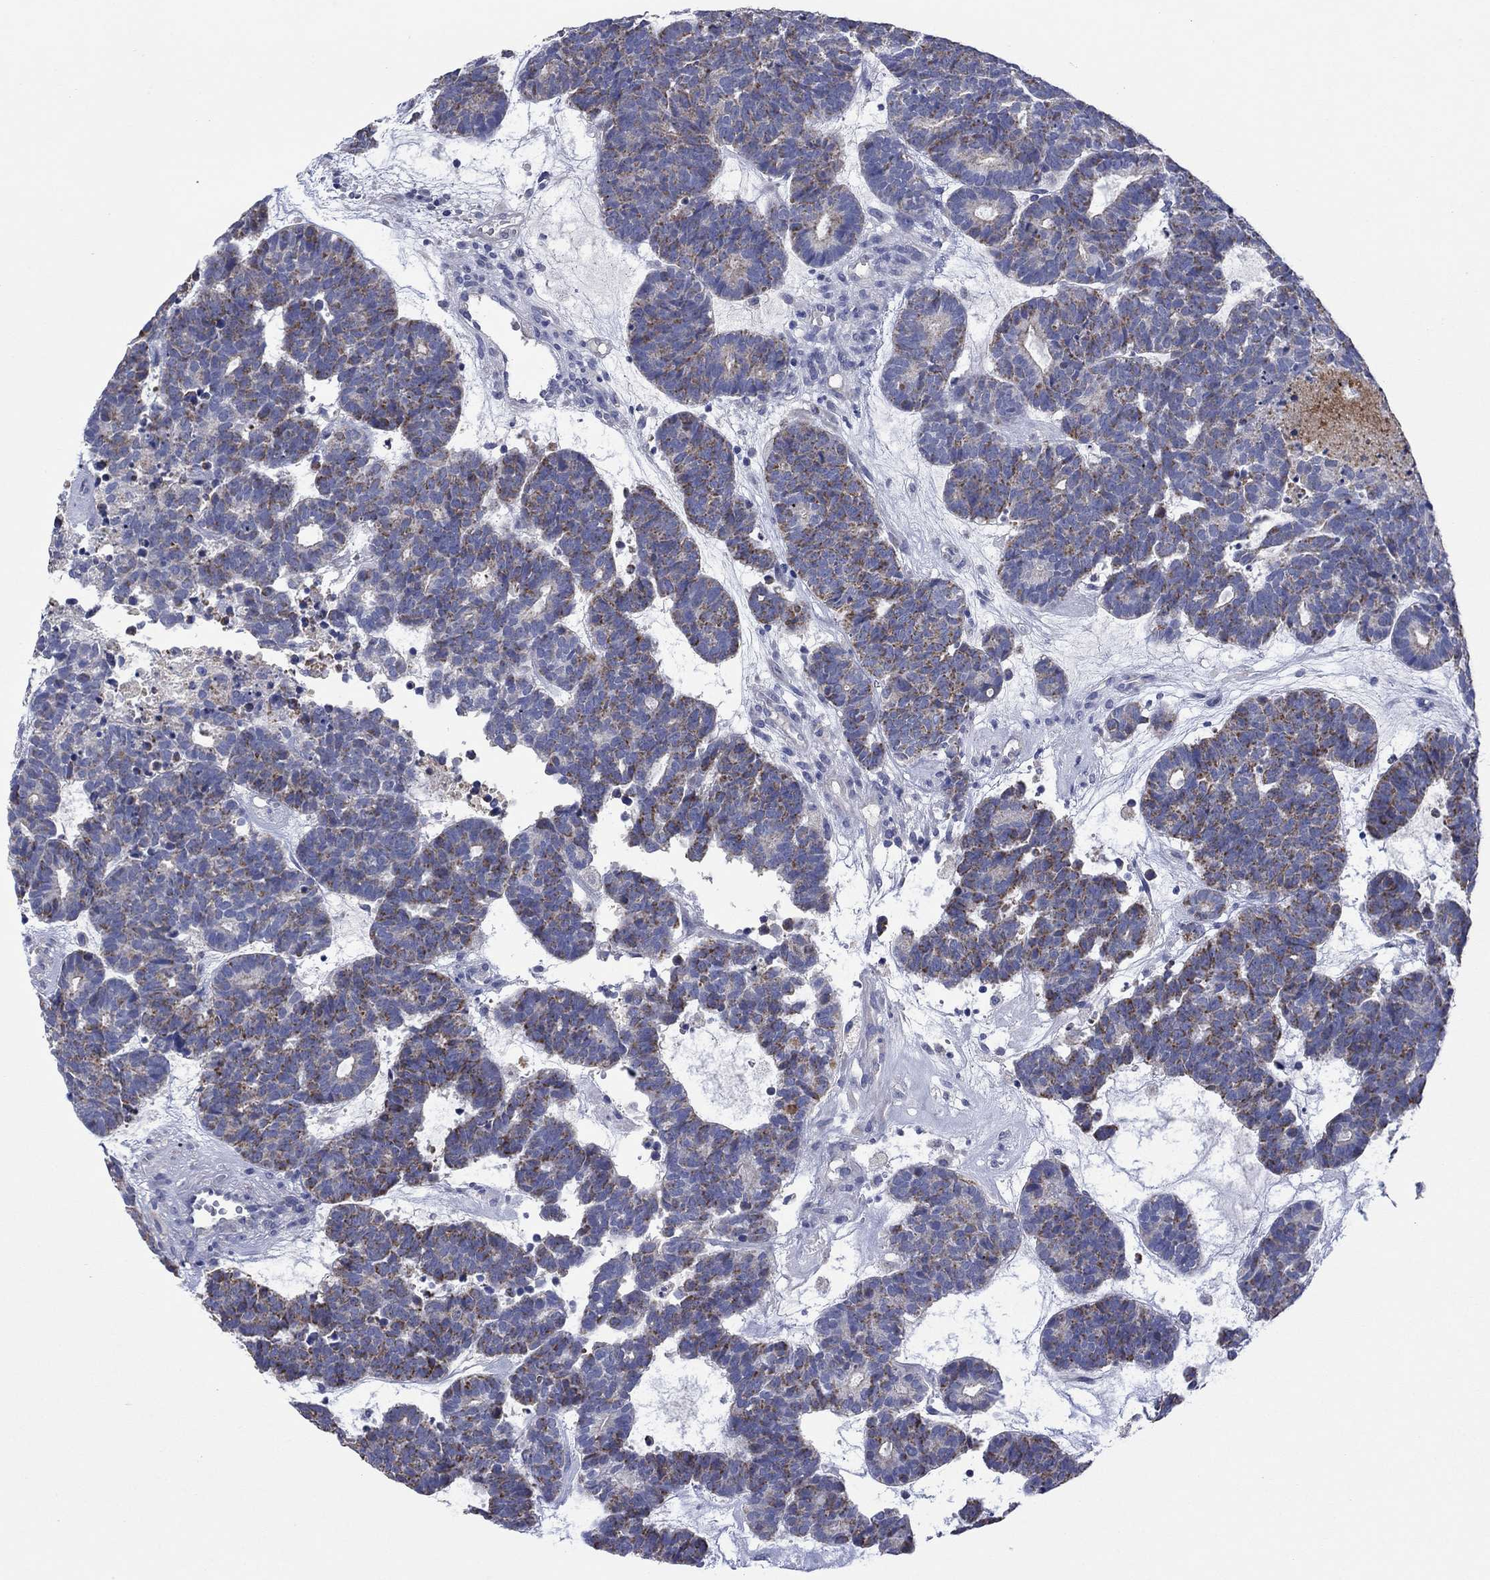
{"staining": {"intensity": "moderate", "quantity": "25%-75%", "location": "cytoplasmic/membranous"}, "tissue": "head and neck cancer", "cell_type": "Tumor cells", "image_type": "cancer", "snomed": [{"axis": "morphology", "description": "Adenocarcinoma, NOS"}, {"axis": "topography", "description": "Head-Neck"}], "caption": "A medium amount of moderate cytoplasmic/membranous expression is appreciated in approximately 25%-75% of tumor cells in adenocarcinoma (head and neck) tissue.", "gene": "CLVS1", "patient": {"sex": "female", "age": 81}}